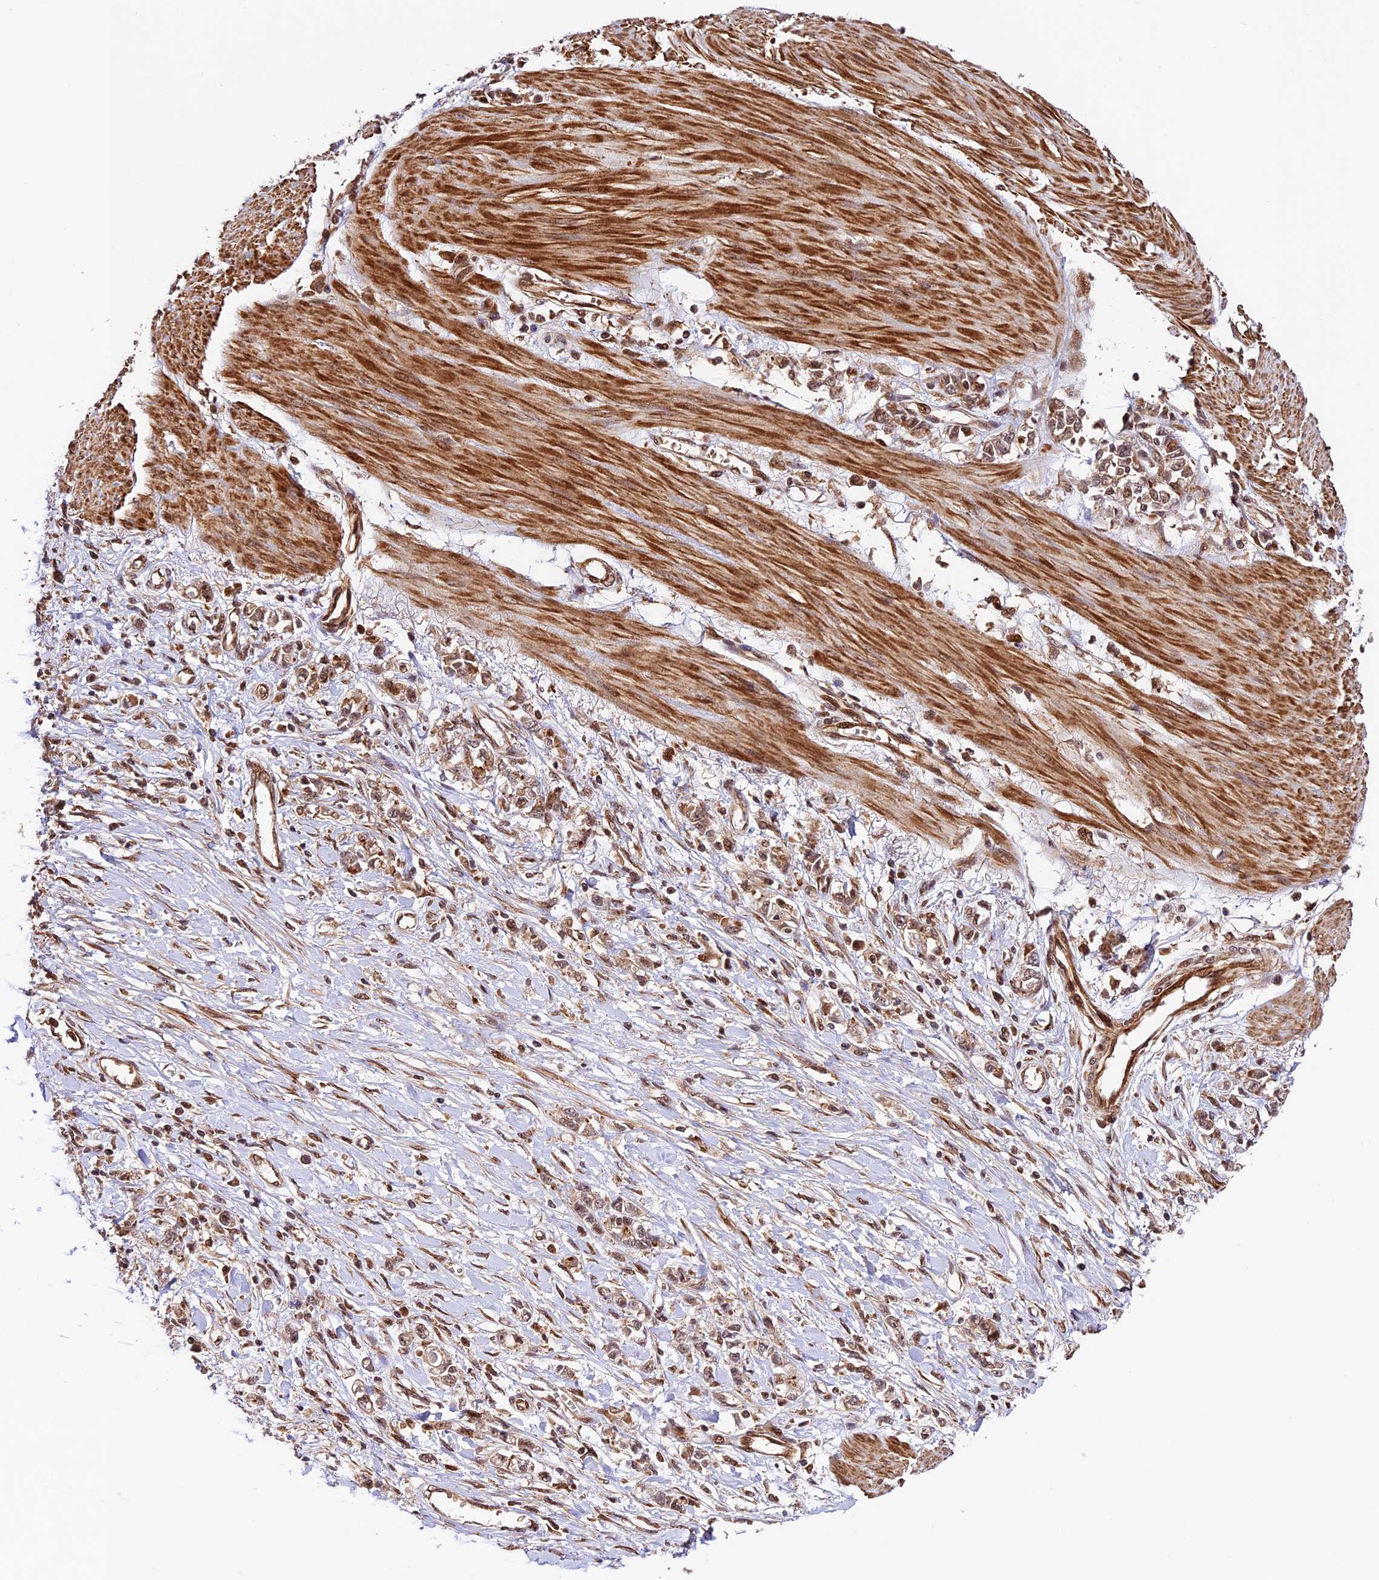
{"staining": {"intensity": "weak", "quantity": ">75%", "location": "cytoplasmic/membranous,nuclear"}, "tissue": "stomach cancer", "cell_type": "Tumor cells", "image_type": "cancer", "snomed": [{"axis": "morphology", "description": "Adenocarcinoma, NOS"}, {"axis": "topography", "description": "Stomach"}], "caption": "High-power microscopy captured an immunohistochemistry histopathology image of stomach cancer, revealing weak cytoplasmic/membranous and nuclear expression in approximately >75% of tumor cells.", "gene": "DHX38", "patient": {"sex": "female", "age": 76}}